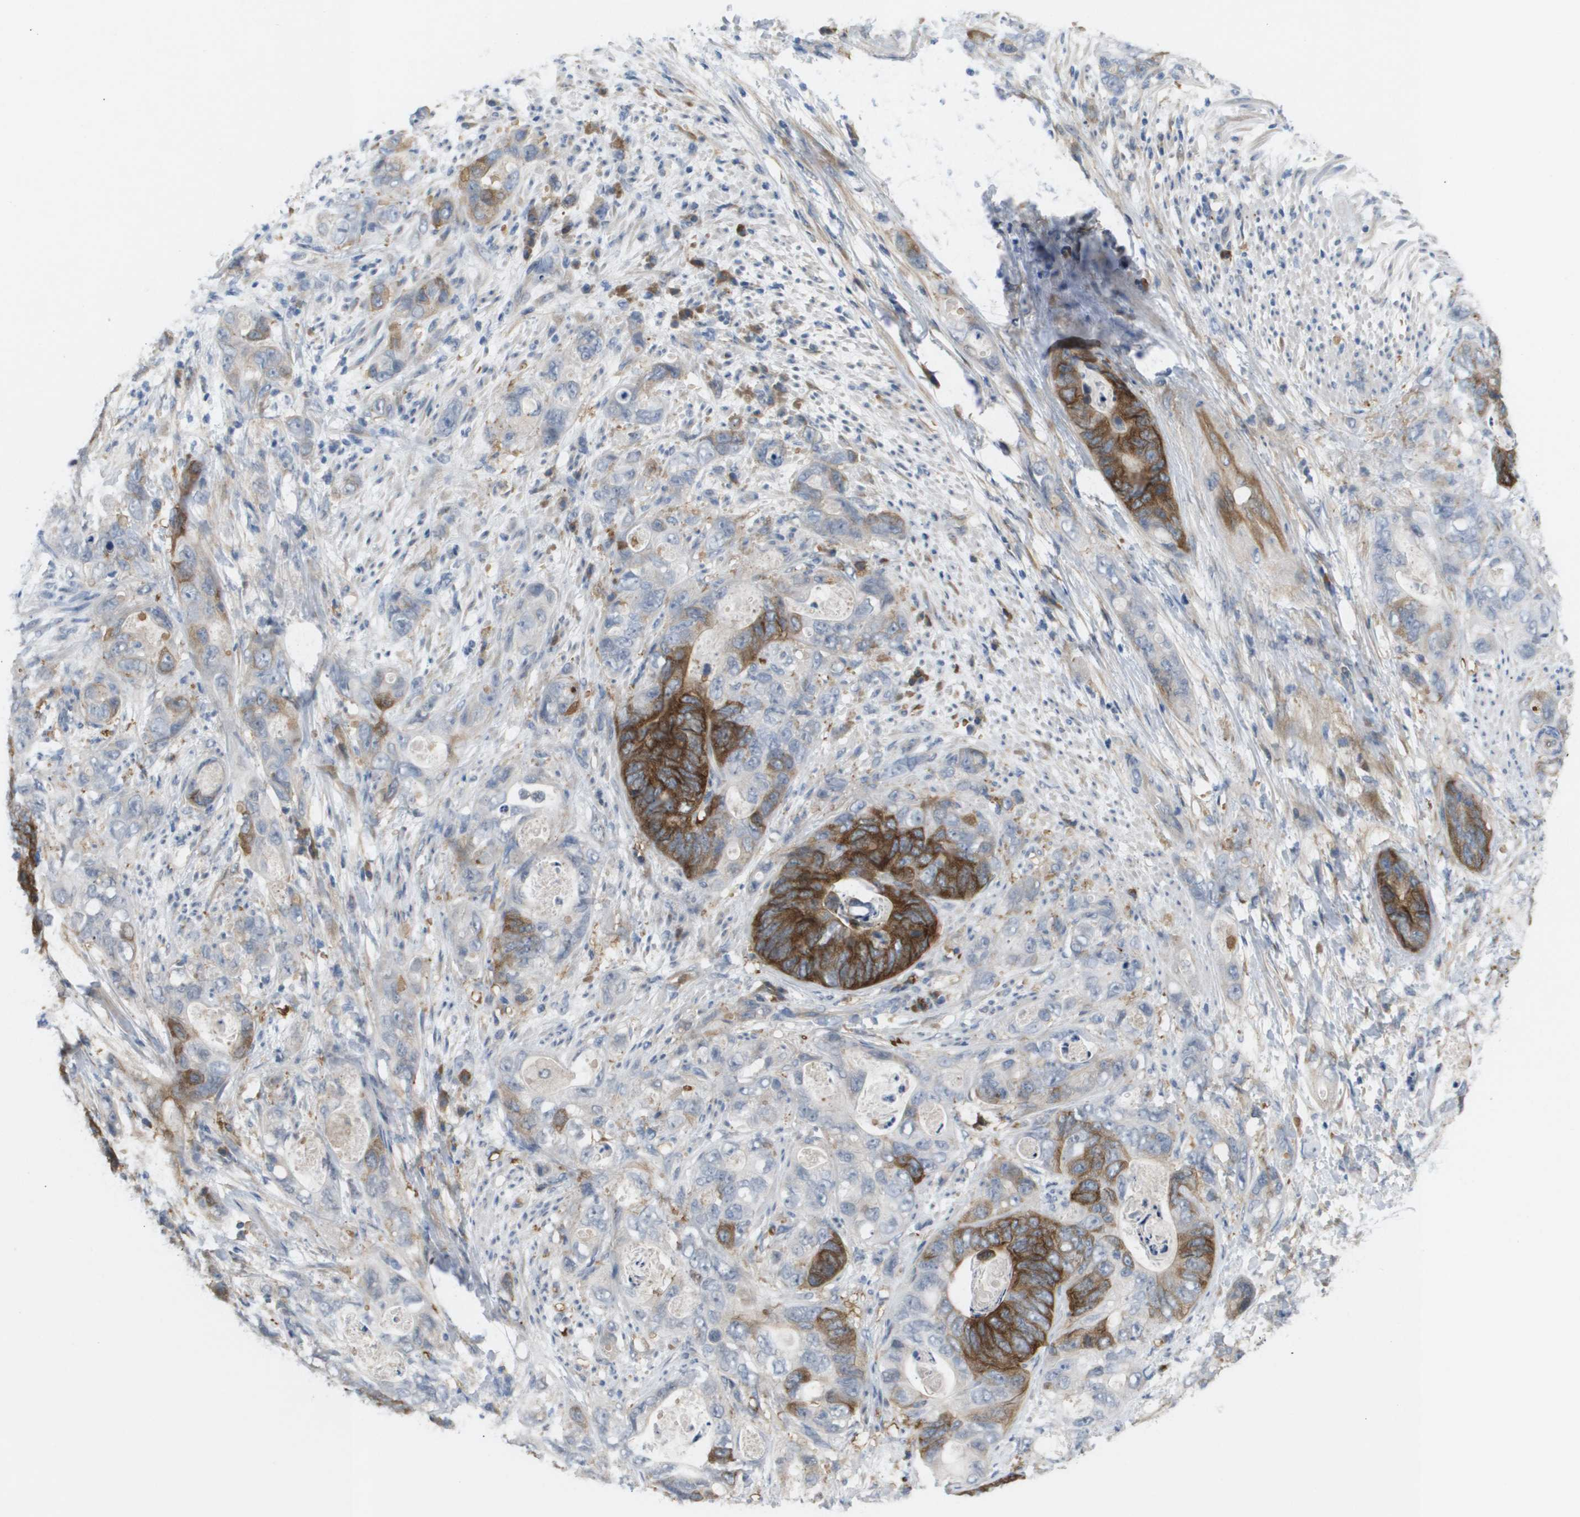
{"staining": {"intensity": "strong", "quantity": "<25%", "location": "cytoplasmic/membranous"}, "tissue": "stomach cancer", "cell_type": "Tumor cells", "image_type": "cancer", "snomed": [{"axis": "morphology", "description": "Adenocarcinoma, NOS"}, {"axis": "topography", "description": "Stomach"}], "caption": "Human stomach adenocarcinoma stained with a brown dye shows strong cytoplasmic/membranous positive staining in approximately <25% of tumor cells.", "gene": "MARCHF8", "patient": {"sex": "female", "age": 89}}